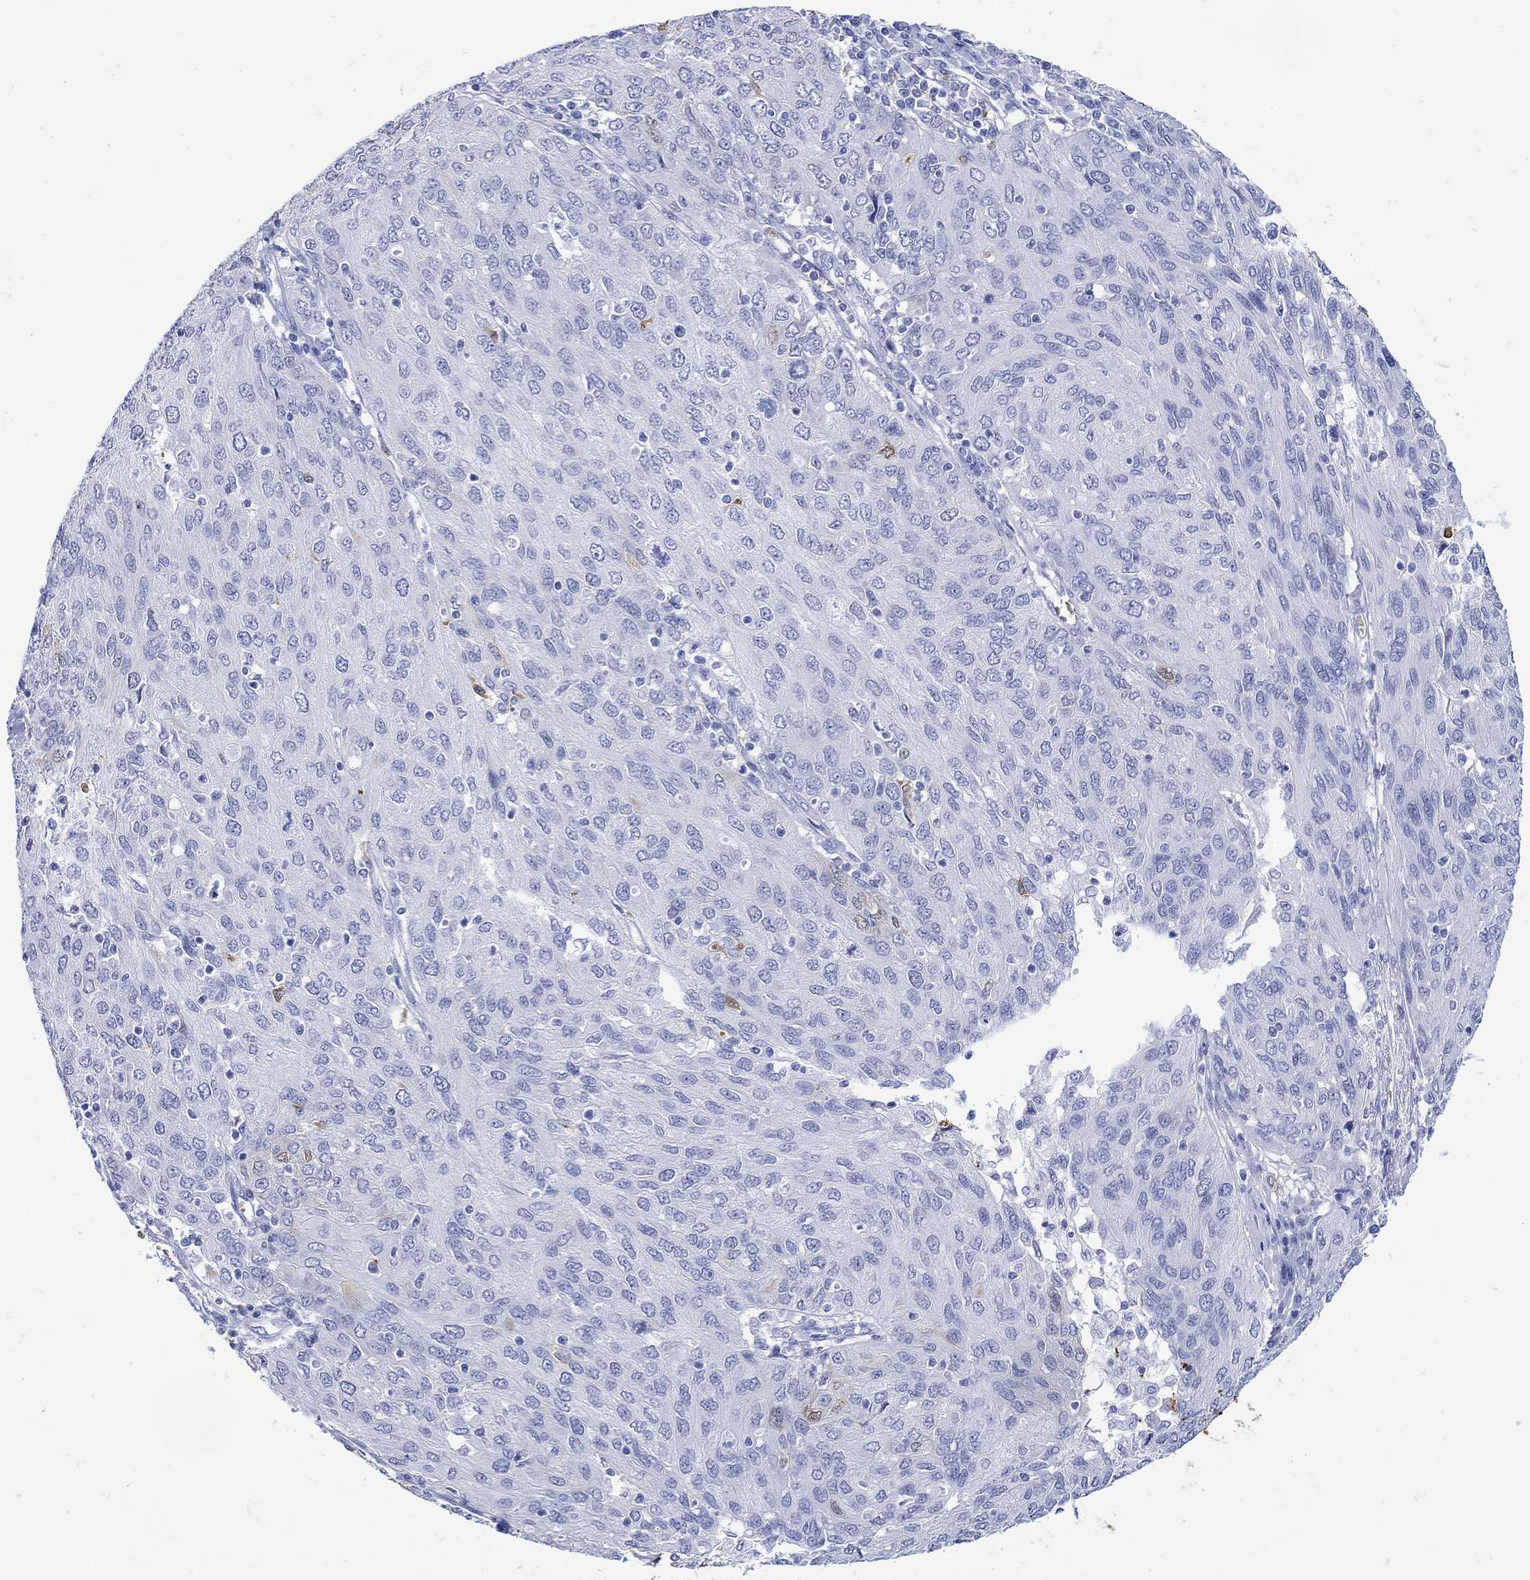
{"staining": {"intensity": "negative", "quantity": "none", "location": "none"}, "tissue": "ovarian cancer", "cell_type": "Tumor cells", "image_type": "cancer", "snomed": [{"axis": "morphology", "description": "Carcinoma, endometroid"}, {"axis": "topography", "description": "Ovary"}], "caption": "Tumor cells show no significant positivity in ovarian endometroid carcinoma.", "gene": "LINGO3", "patient": {"sex": "female", "age": 50}}